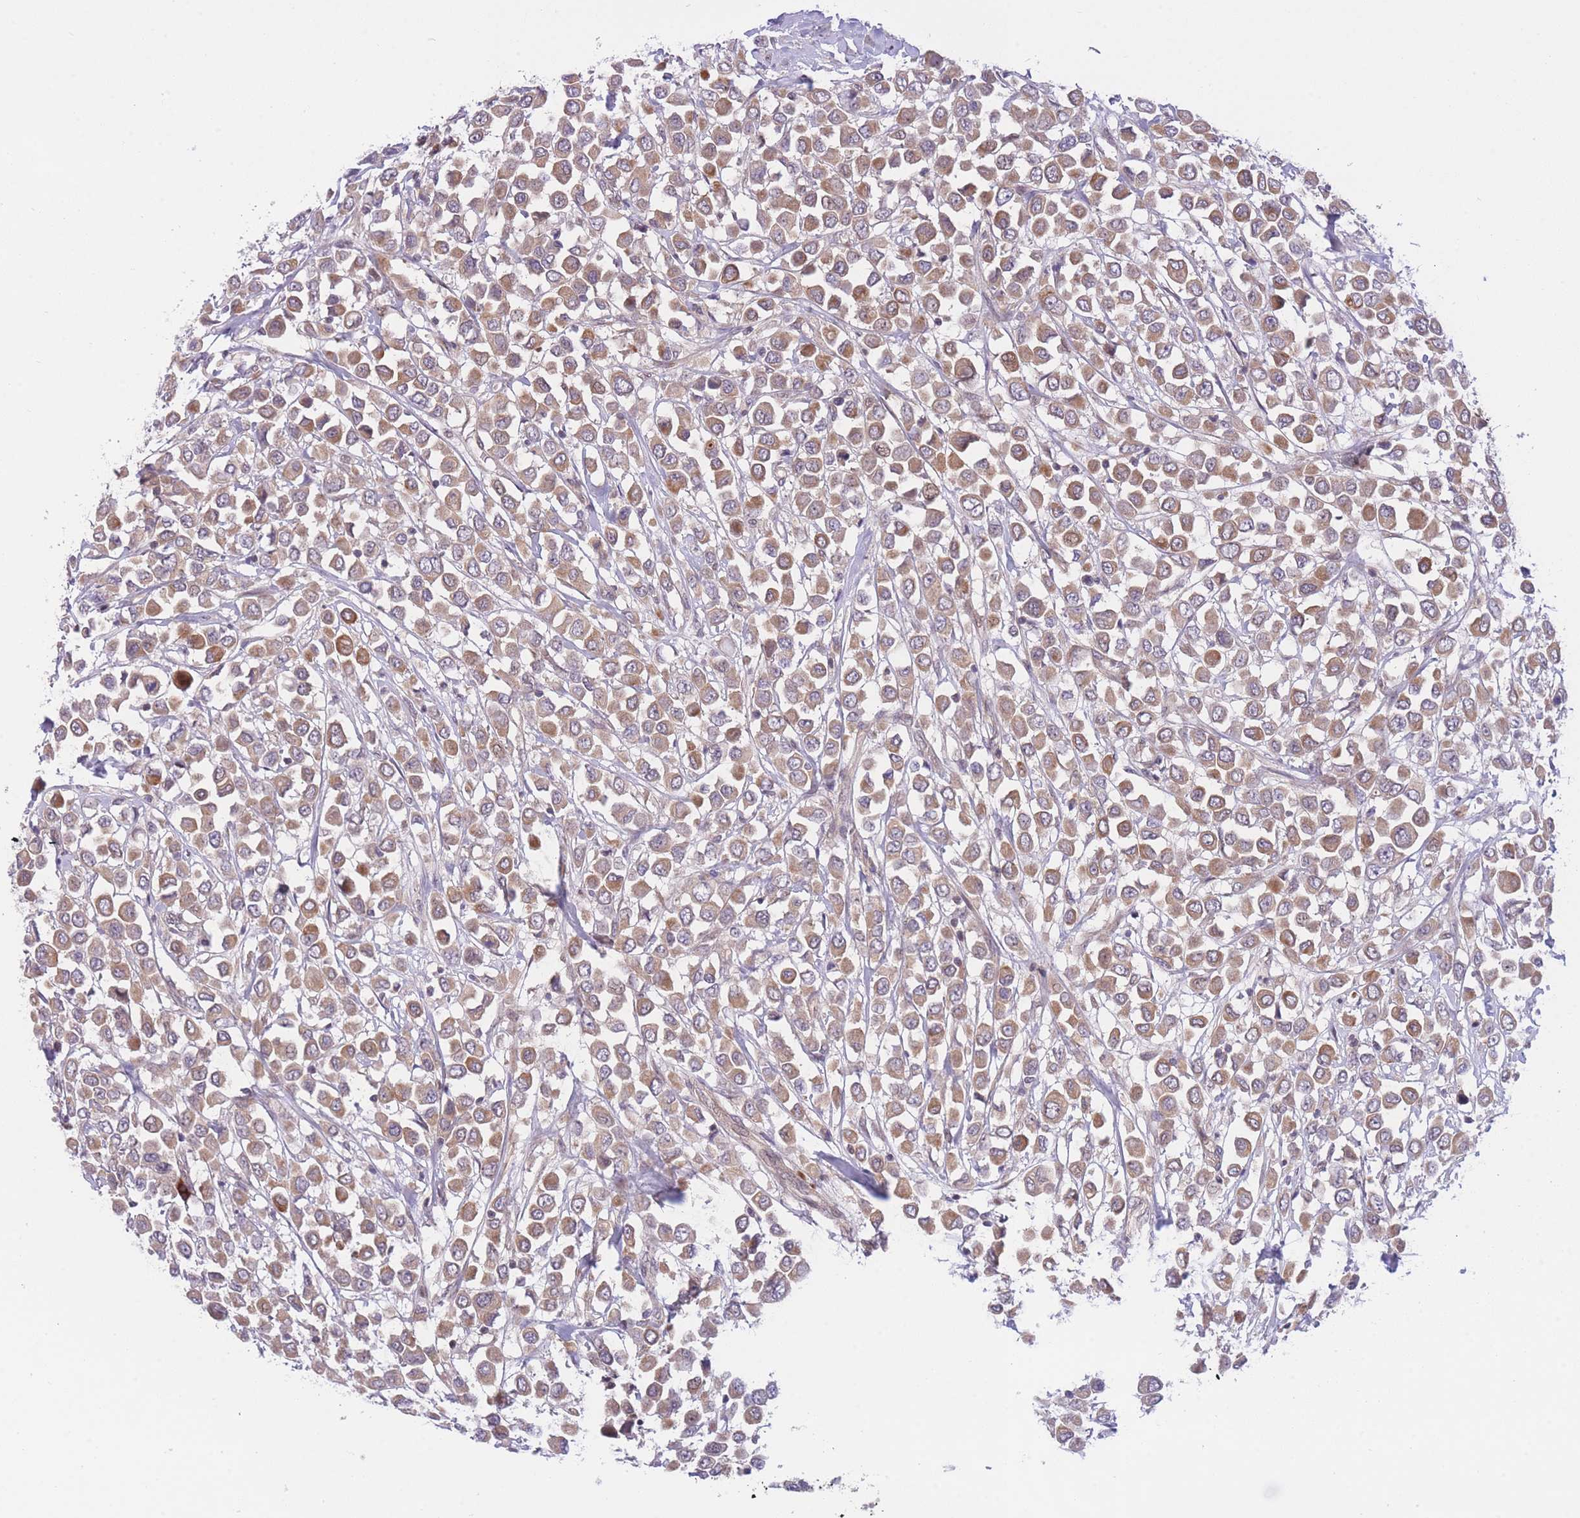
{"staining": {"intensity": "moderate", "quantity": ">75%", "location": "cytoplasmic/membranous,nuclear"}, "tissue": "breast cancer", "cell_type": "Tumor cells", "image_type": "cancer", "snomed": [{"axis": "morphology", "description": "Duct carcinoma"}, {"axis": "topography", "description": "Breast"}], "caption": "A medium amount of moderate cytoplasmic/membranous and nuclear expression is appreciated in approximately >75% of tumor cells in breast cancer (intraductal carcinoma) tissue.", "gene": "CDC25B", "patient": {"sex": "female", "age": 61}}